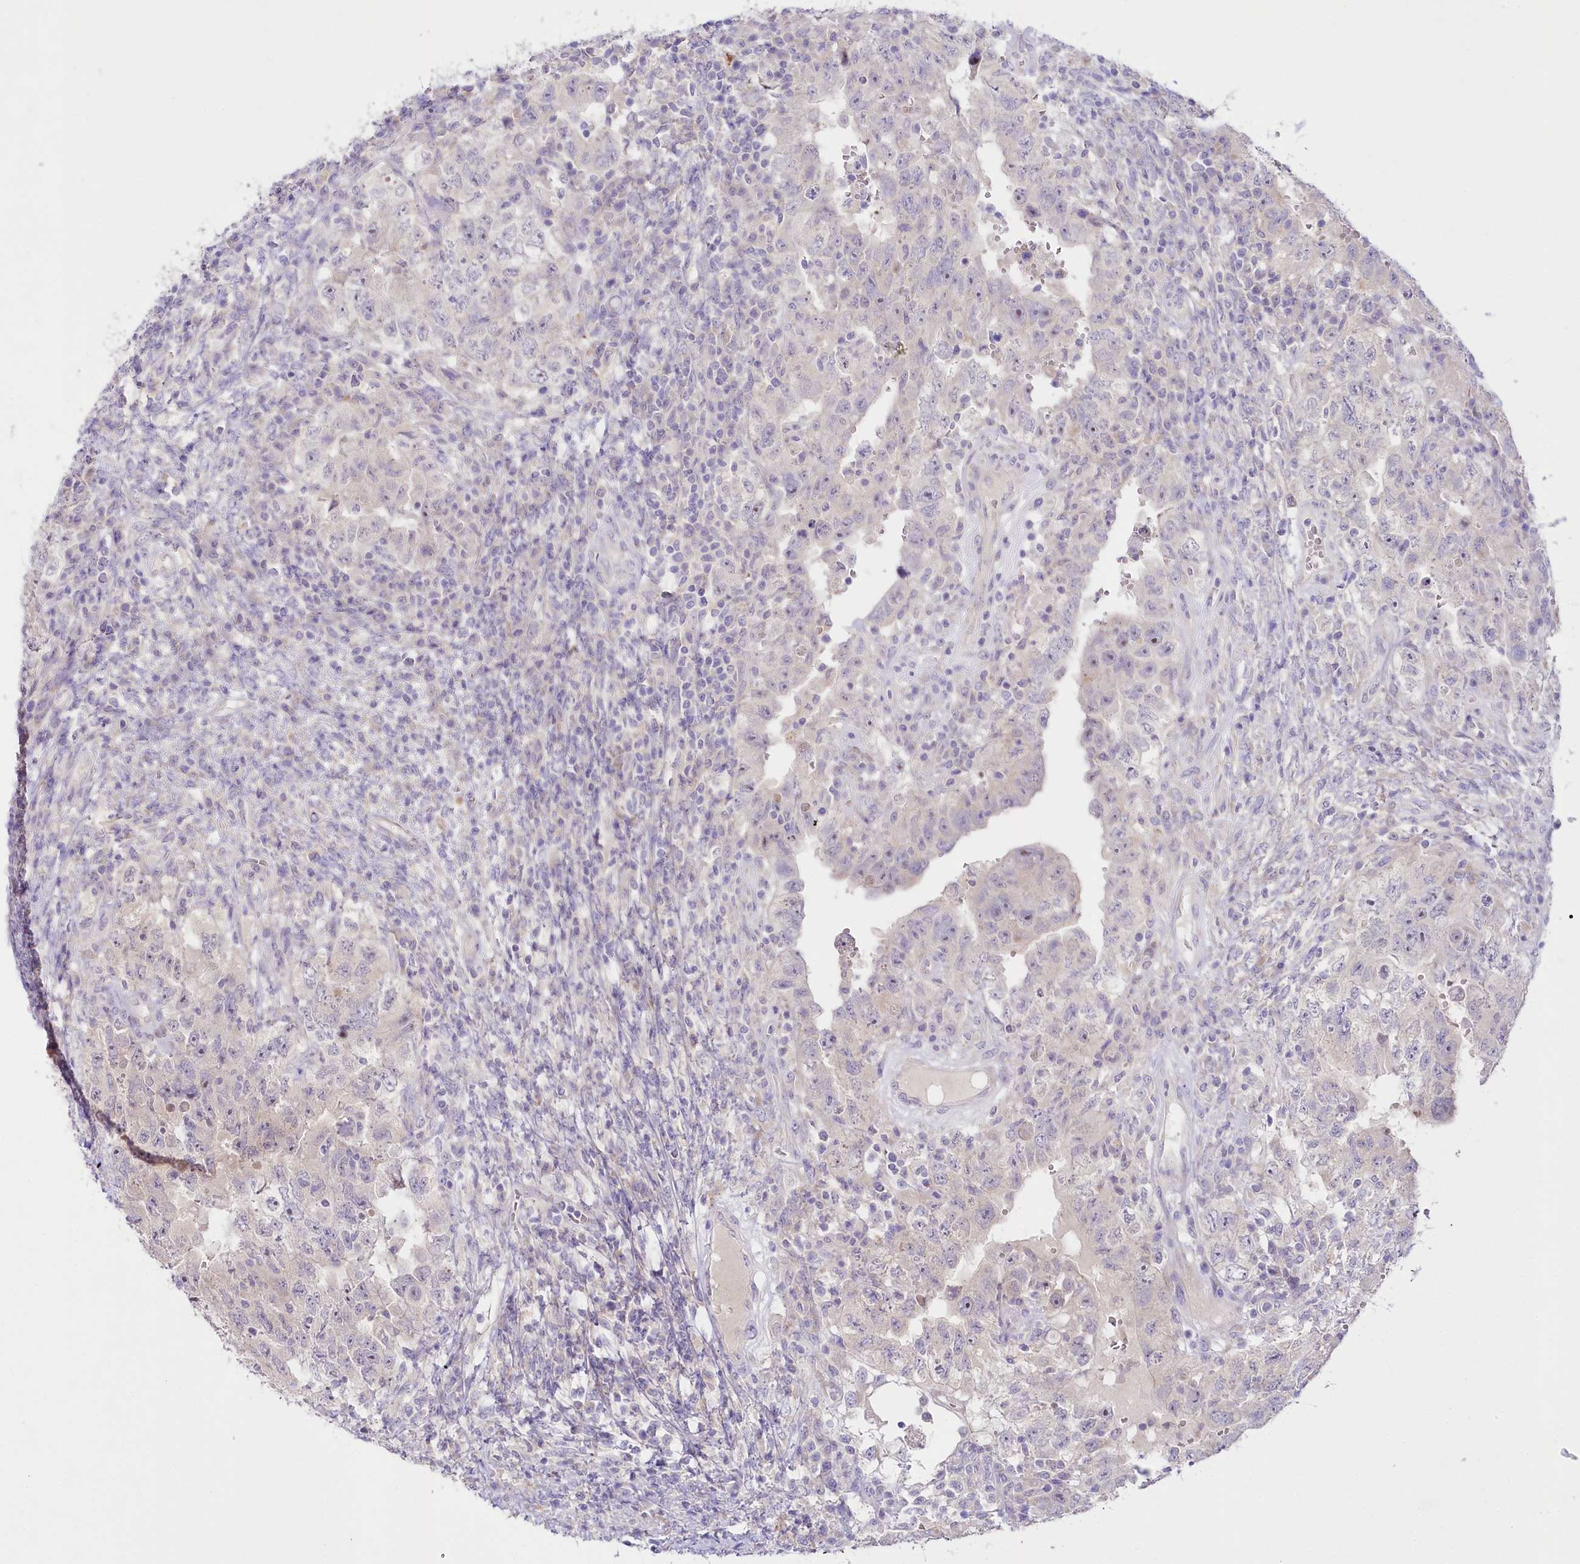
{"staining": {"intensity": "negative", "quantity": "none", "location": "none"}, "tissue": "testis cancer", "cell_type": "Tumor cells", "image_type": "cancer", "snomed": [{"axis": "morphology", "description": "Carcinoma, Embryonal, NOS"}, {"axis": "topography", "description": "Testis"}], "caption": "DAB (3,3'-diaminobenzidine) immunohistochemical staining of human testis cancer shows no significant expression in tumor cells.", "gene": "MYOZ1", "patient": {"sex": "male", "age": 26}}